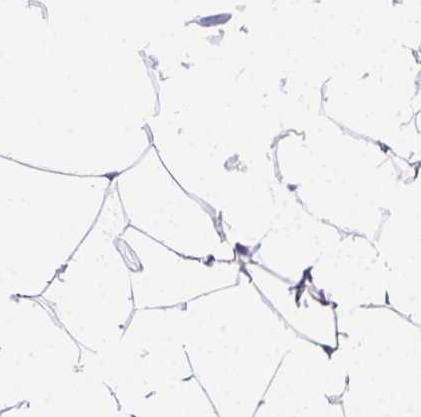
{"staining": {"intensity": "negative", "quantity": "none", "location": "none"}, "tissue": "breast", "cell_type": "Adipocytes", "image_type": "normal", "snomed": [{"axis": "morphology", "description": "Normal tissue, NOS"}, {"axis": "topography", "description": "Breast"}], "caption": "The photomicrograph displays no significant staining in adipocytes of breast.", "gene": "SSTR4", "patient": {"sex": "female", "age": 32}}